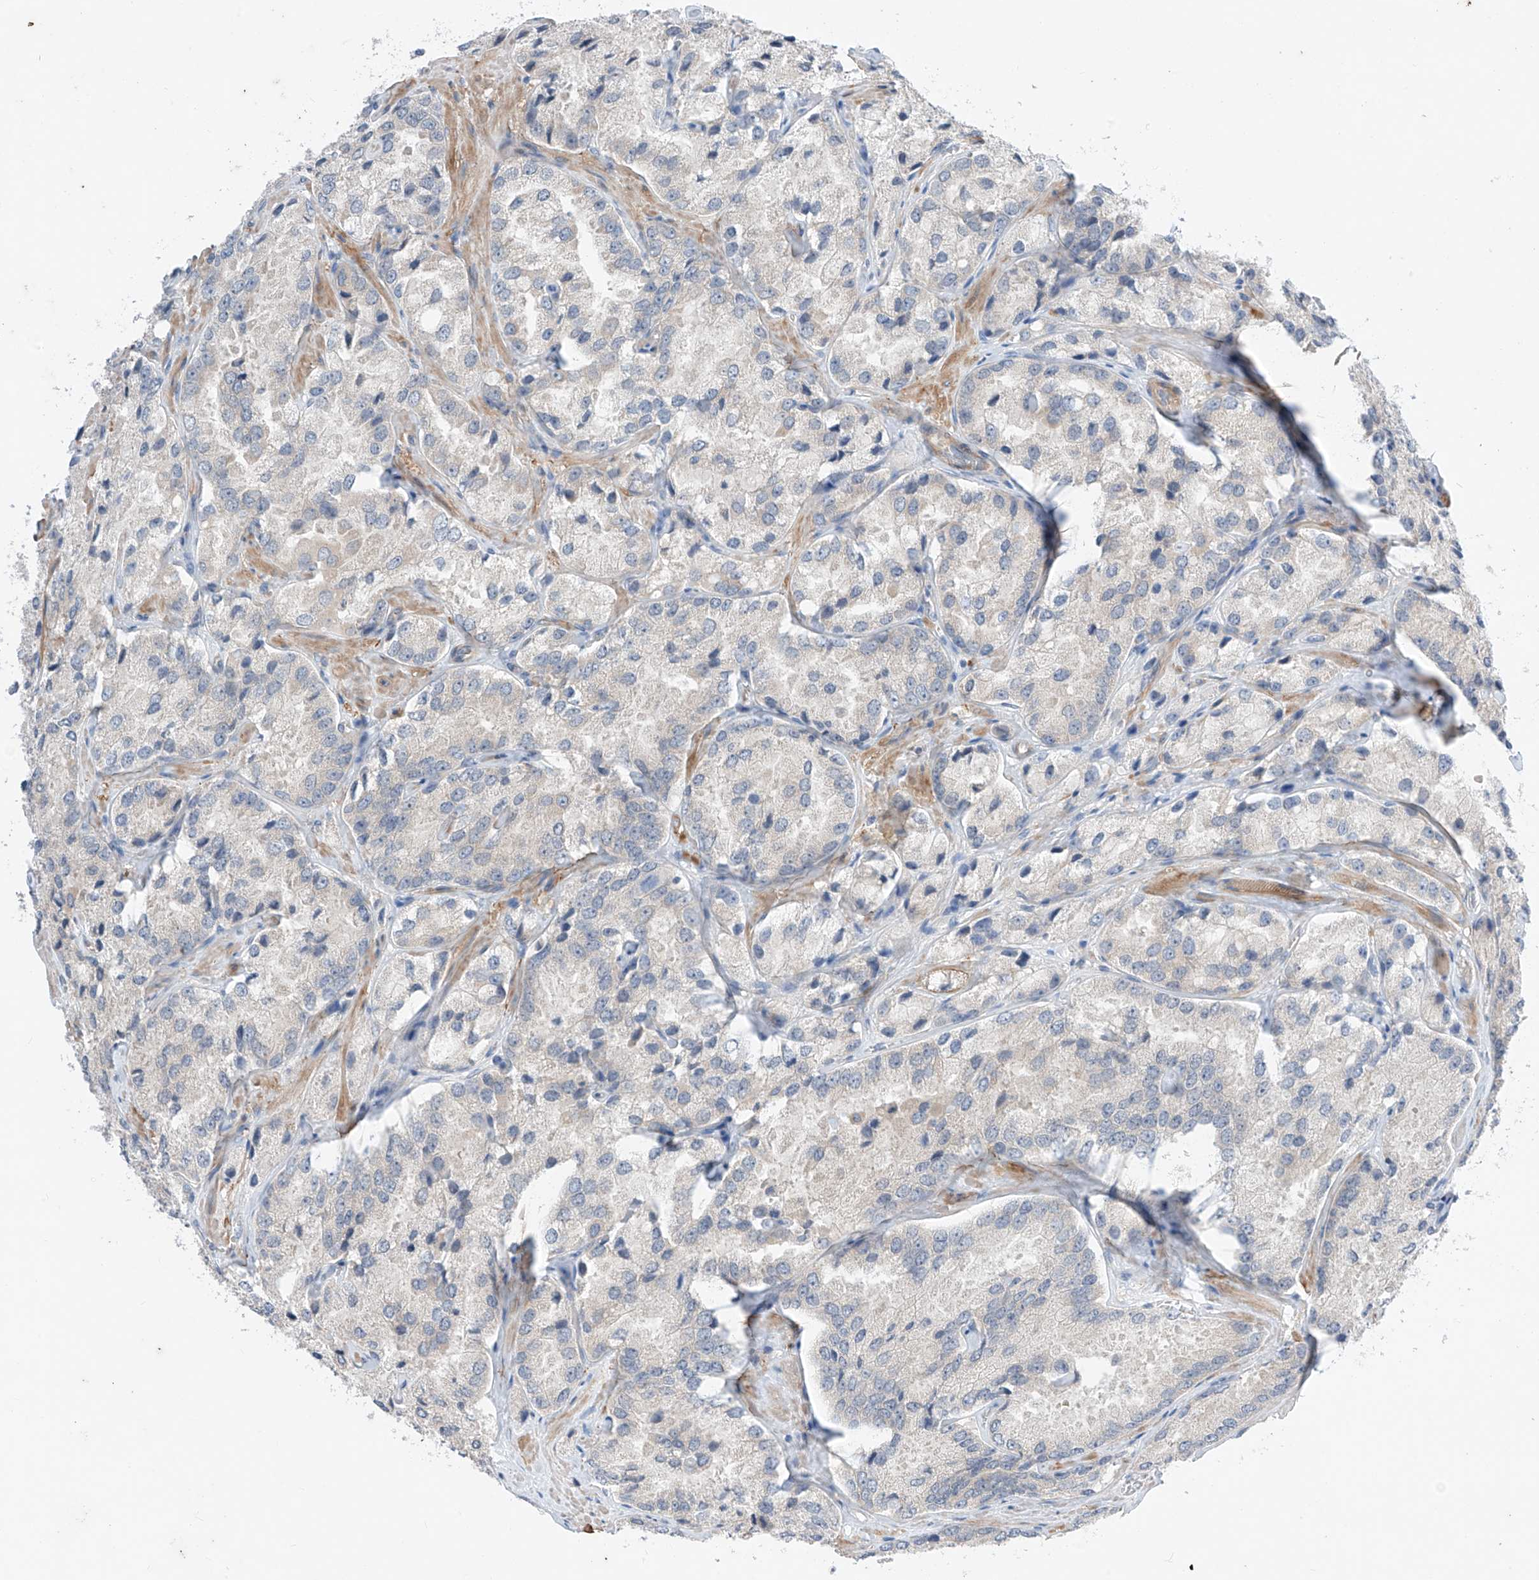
{"staining": {"intensity": "negative", "quantity": "none", "location": "none"}, "tissue": "prostate cancer", "cell_type": "Tumor cells", "image_type": "cancer", "snomed": [{"axis": "morphology", "description": "Adenocarcinoma, High grade"}, {"axis": "topography", "description": "Prostate"}], "caption": "Immunohistochemistry histopathology image of human prostate cancer (adenocarcinoma (high-grade)) stained for a protein (brown), which displays no staining in tumor cells.", "gene": "ABLIM2", "patient": {"sex": "male", "age": 66}}